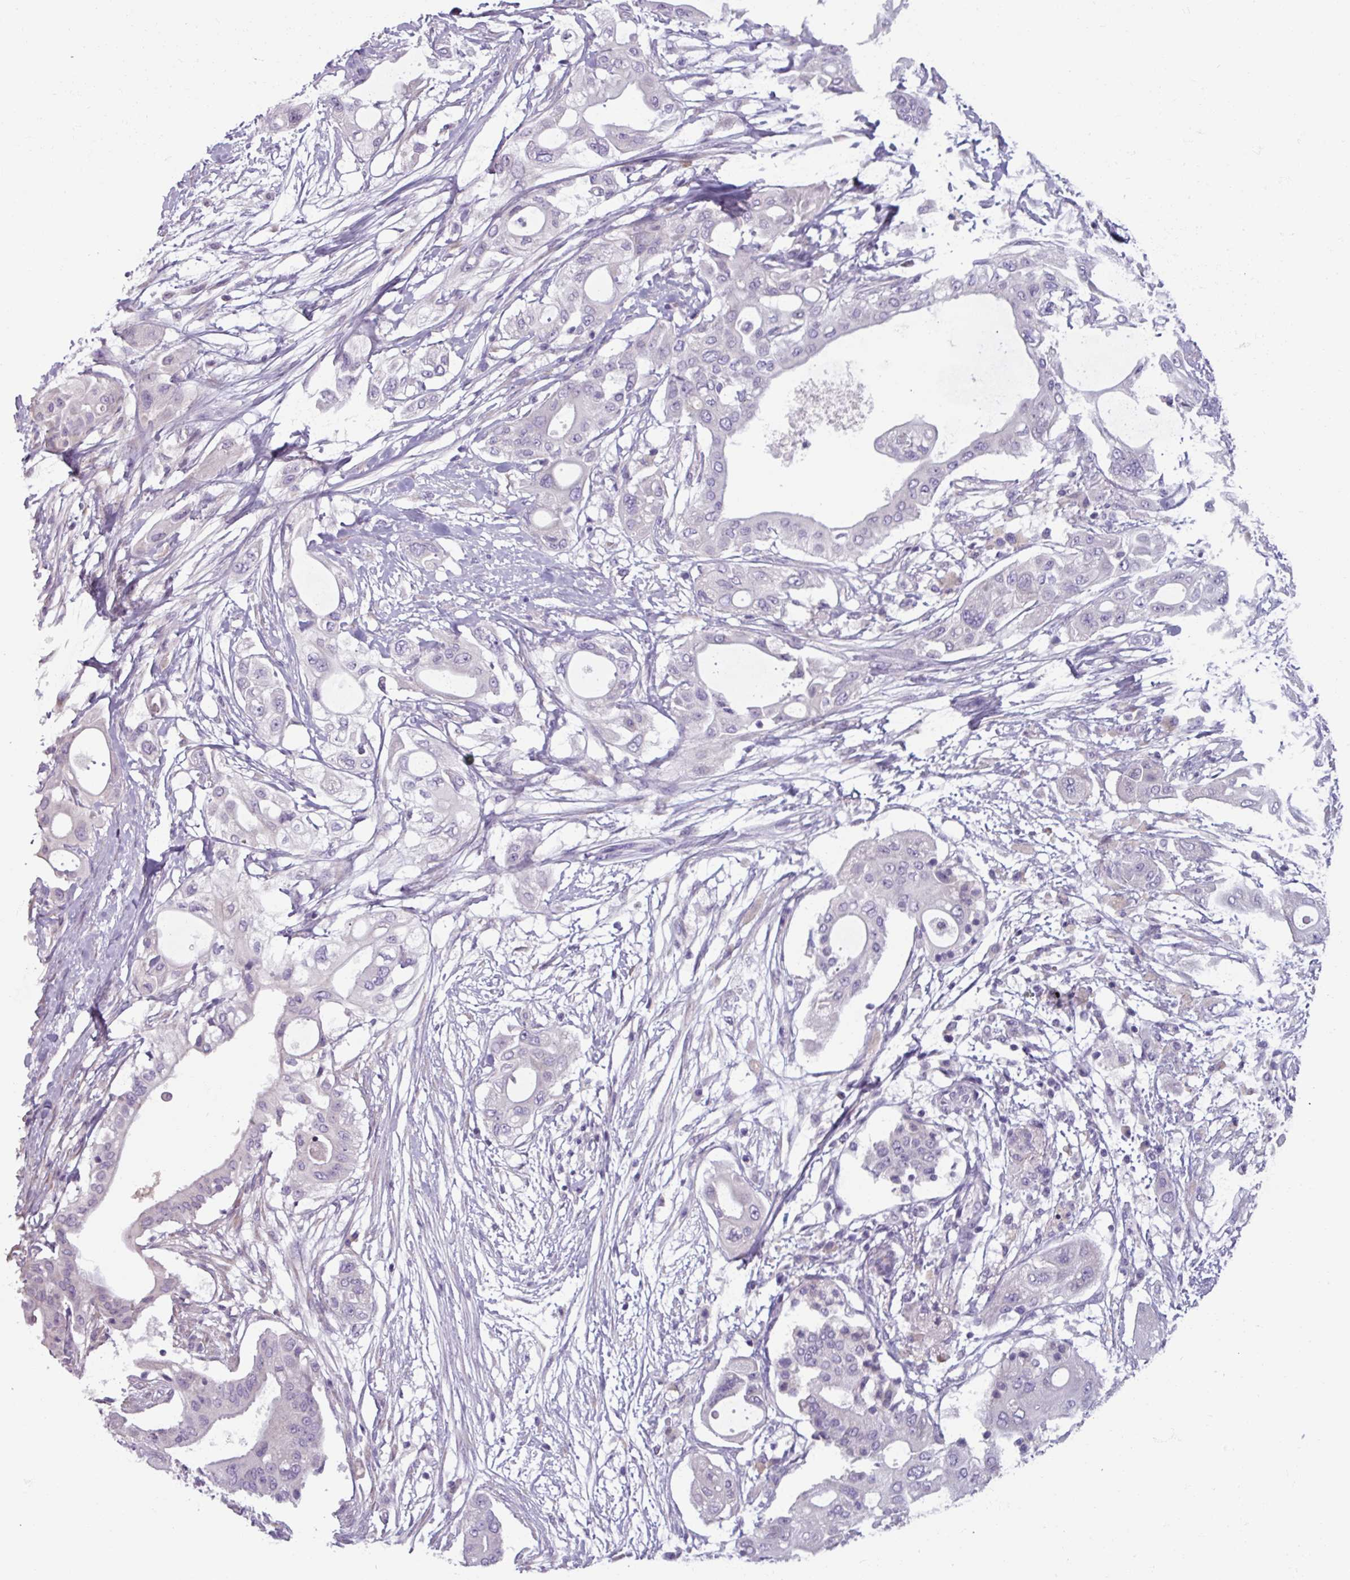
{"staining": {"intensity": "negative", "quantity": "none", "location": "none"}, "tissue": "pancreatic cancer", "cell_type": "Tumor cells", "image_type": "cancer", "snomed": [{"axis": "morphology", "description": "Adenocarcinoma, NOS"}, {"axis": "topography", "description": "Pancreas"}], "caption": "This is a histopathology image of immunohistochemistry staining of adenocarcinoma (pancreatic), which shows no staining in tumor cells.", "gene": "SMIM11", "patient": {"sex": "male", "age": 68}}